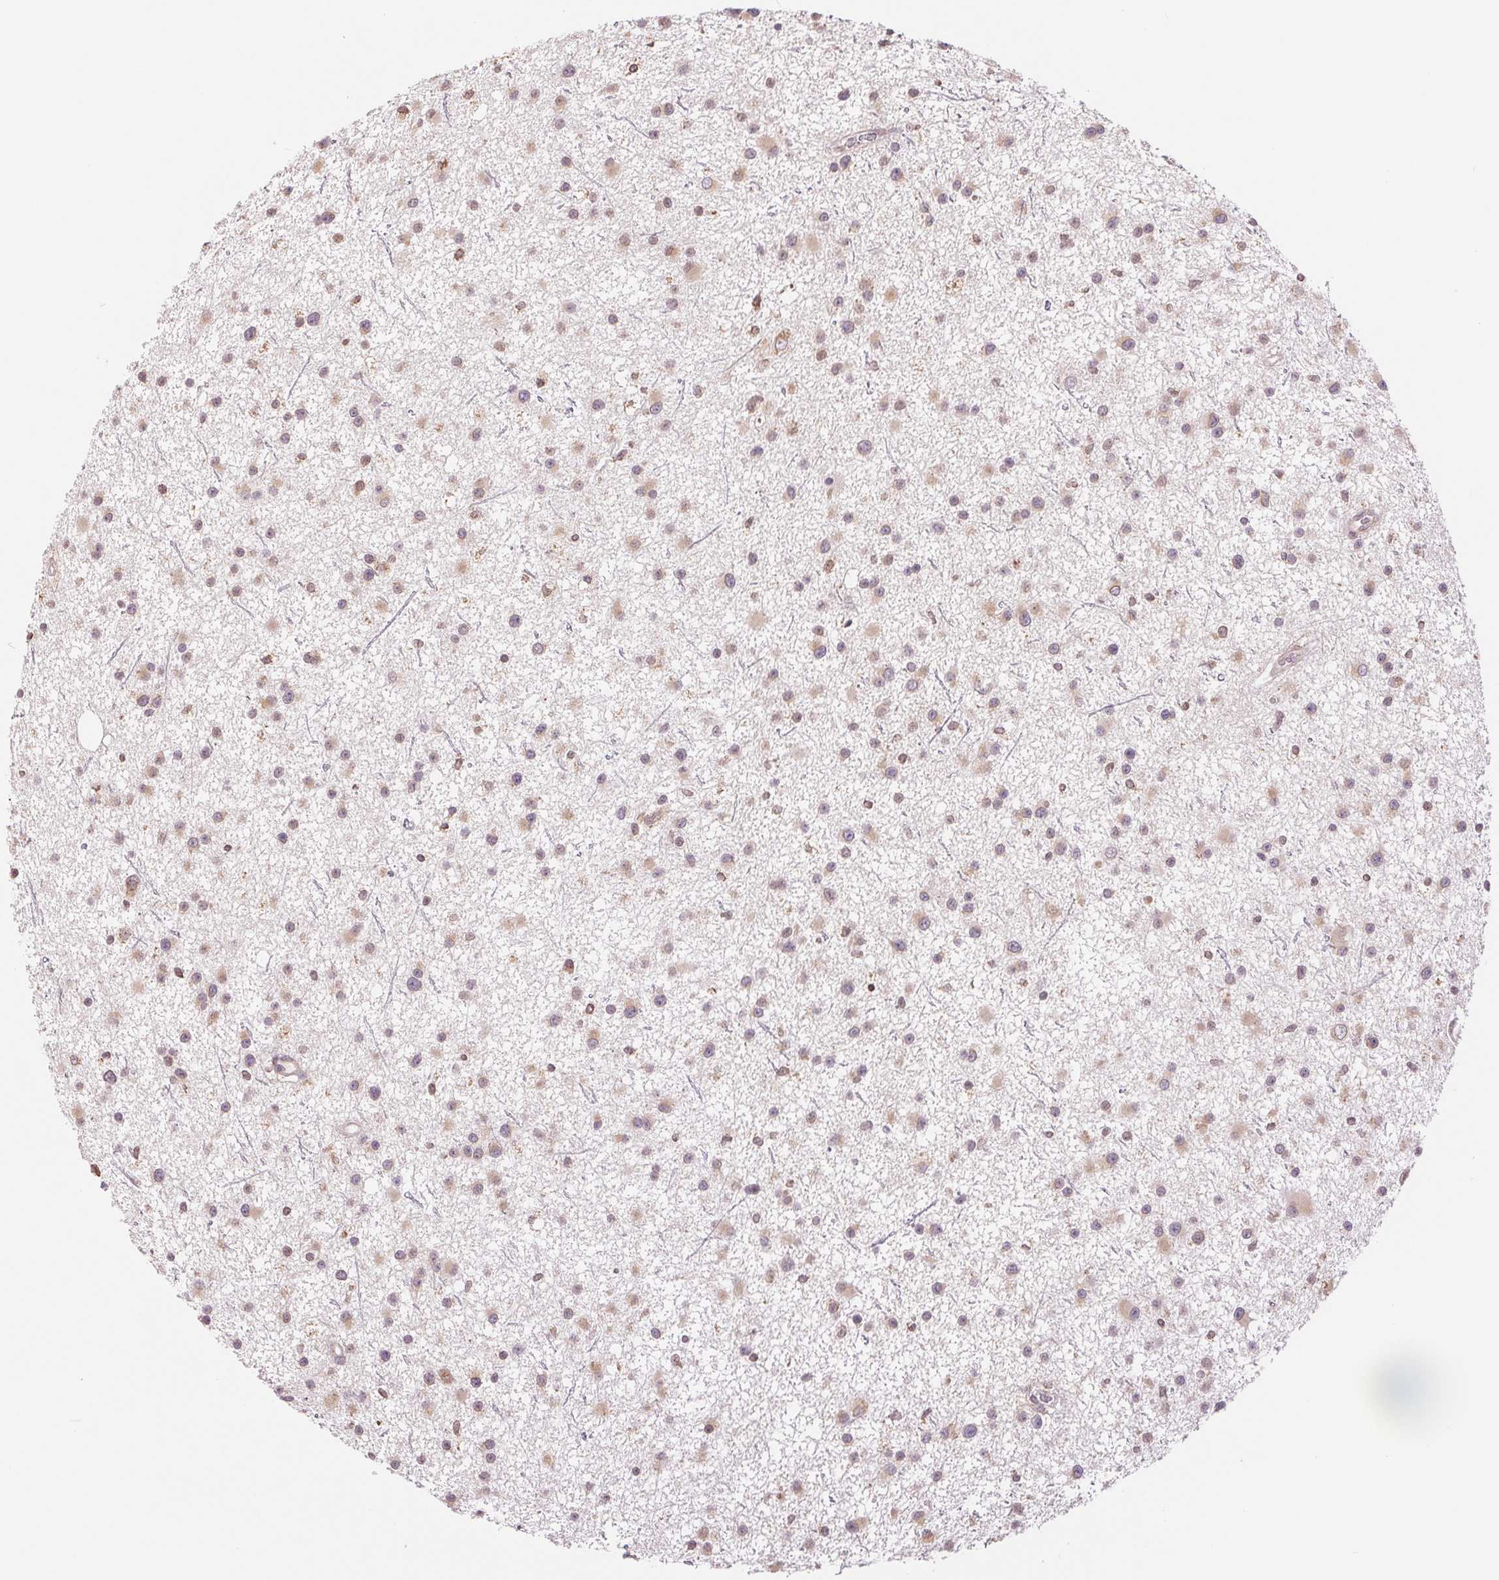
{"staining": {"intensity": "weak", "quantity": ">75%", "location": "cytoplasmic/membranous"}, "tissue": "glioma", "cell_type": "Tumor cells", "image_type": "cancer", "snomed": [{"axis": "morphology", "description": "Glioma, malignant, Low grade"}, {"axis": "topography", "description": "Brain"}], "caption": "This is a histology image of IHC staining of glioma, which shows weak staining in the cytoplasmic/membranous of tumor cells.", "gene": "RPN1", "patient": {"sex": "male", "age": 43}}